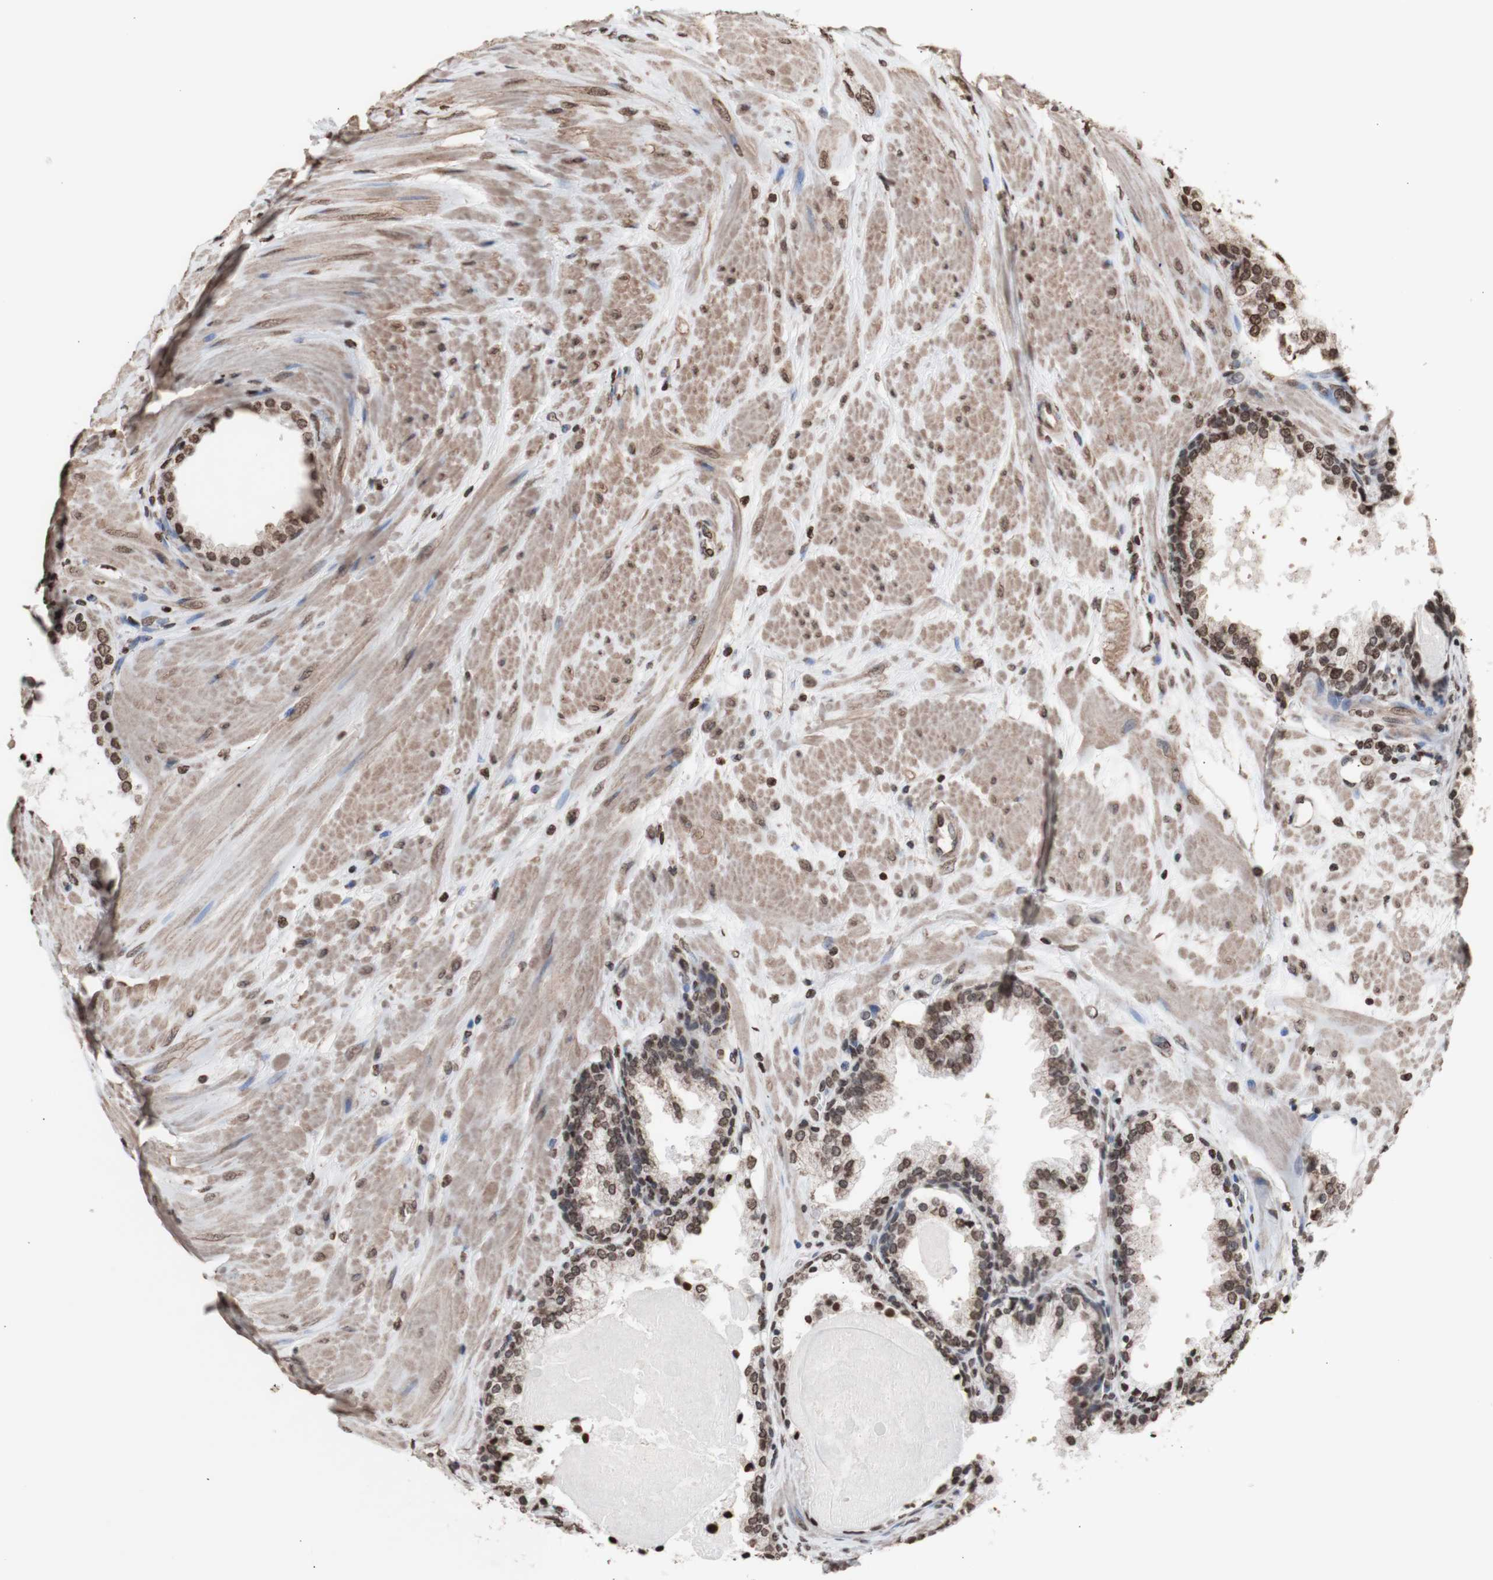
{"staining": {"intensity": "moderate", "quantity": ">75%", "location": "cytoplasmic/membranous,nuclear"}, "tissue": "prostate", "cell_type": "Glandular cells", "image_type": "normal", "snomed": [{"axis": "morphology", "description": "Normal tissue, NOS"}, {"axis": "topography", "description": "Prostate"}], "caption": "A brown stain shows moderate cytoplasmic/membranous,nuclear expression of a protein in glandular cells of benign human prostate. The staining was performed using DAB (3,3'-diaminobenzidine) to visualize the protein expression in brown, while the nuclei were stained in blue with hematoxylin (Magnification: 20x).", "gene": "SNAI2", "patient": {"sex": "male", "age": 51}}